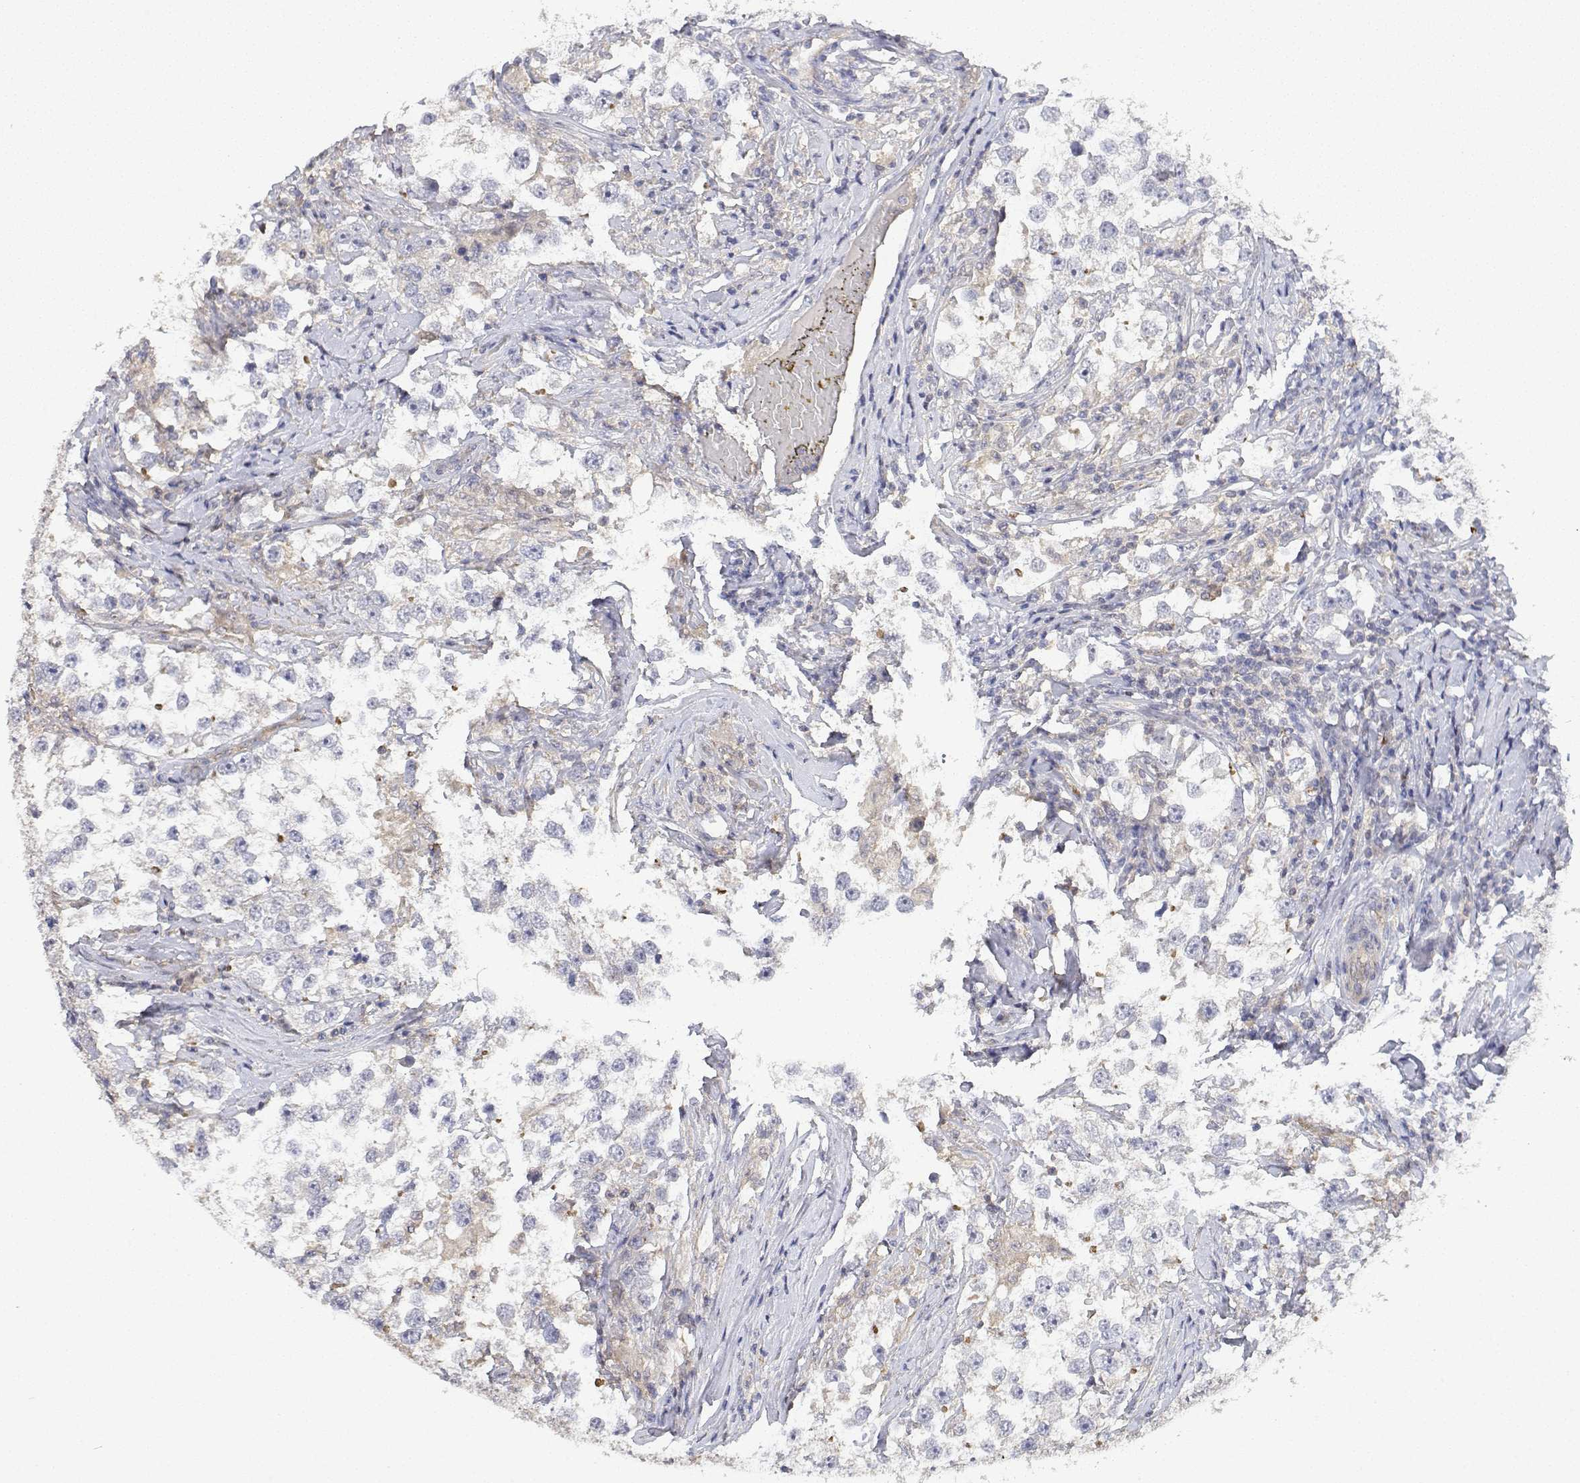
{"staining": {"intensity": "negative", "quantity": "none", "location": "none"}, "tissue": "testis cancer", "cell_type": "Tumor cells", "image_type": "cancer", "snomed": [{"axis": "morphology", "description": "Seminoma, NOS"}, {"axis": "topography", "description": "Testis"}], "caption": "Immunohistochemistry micrograph of neoplastic tissue: human testis cancer (seminoma) stained with DAB (3,3'-diaminobenzidine) displays no significant protein positivity in tumor cells.", "gene": "LONRF3", "patient": {"sex": "male", "age": 46}}